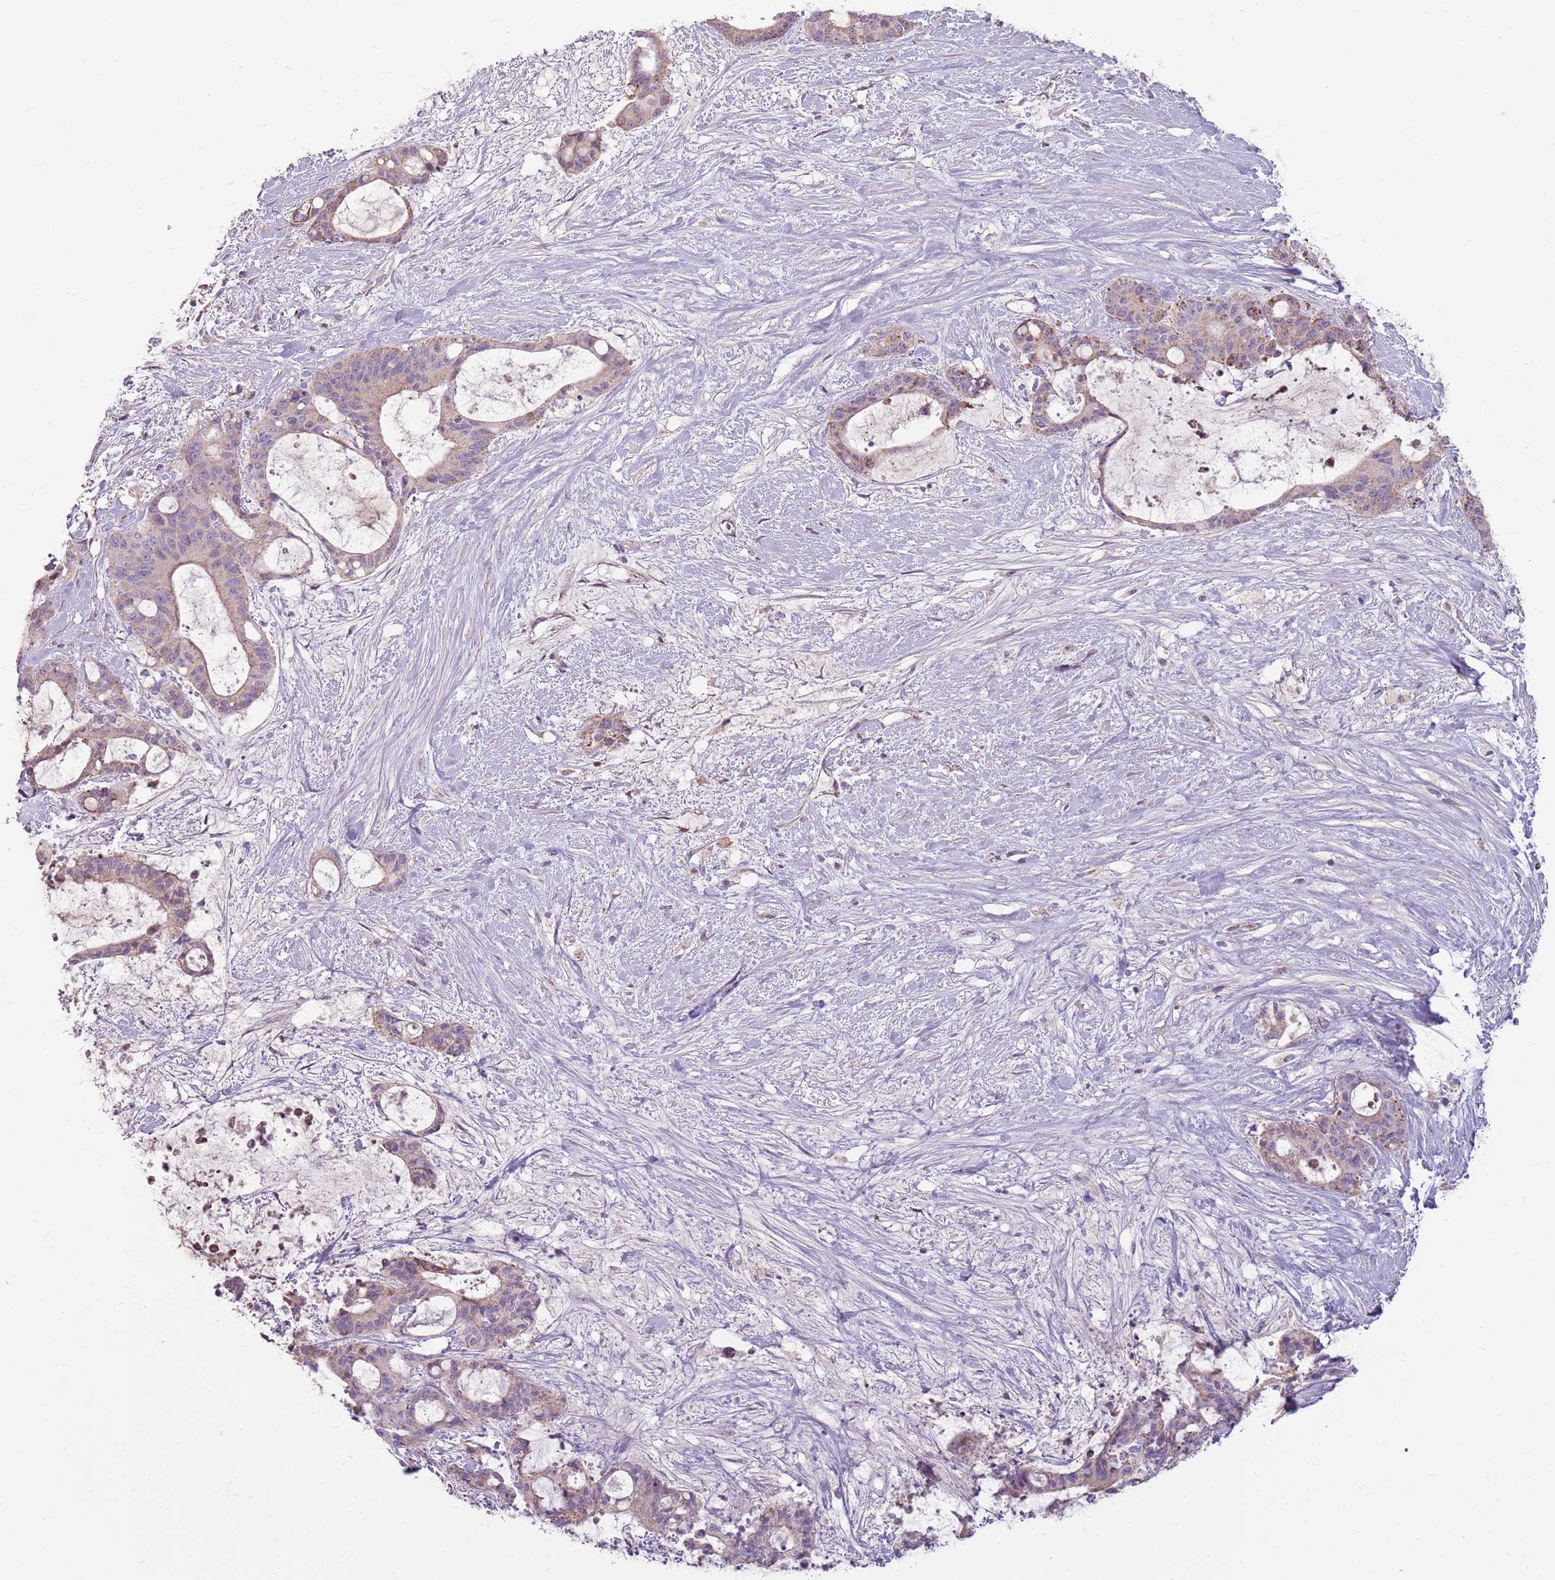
{"staining": {"intensity": "moderate", "quantity": ">75%", "location": "cytoplasmic/membranous"}, "tissue": "liver cancer", "cell_type": "Tumor cells", "image_type": "cancer", "snomed": [{"axis": "morphology", "description": "Normal tissue, NOS"}, {"axis": "morphology", "description": "Cholangiocarcinoma"}, {"axis": "topography", "description": "Liver"}, {"axis": "topography", "description": "Peripheral nerve tissue"}], "caption": "The micrograph exhibits immunohistochemical staining of liver cancer (cholangiocarcinoma). There is moderate cytoplasmic/membranous staining is present in approximately >75% of tumor cells.", "gene": "ZNF530", "patient": {"sex": "female", "age": 73}}